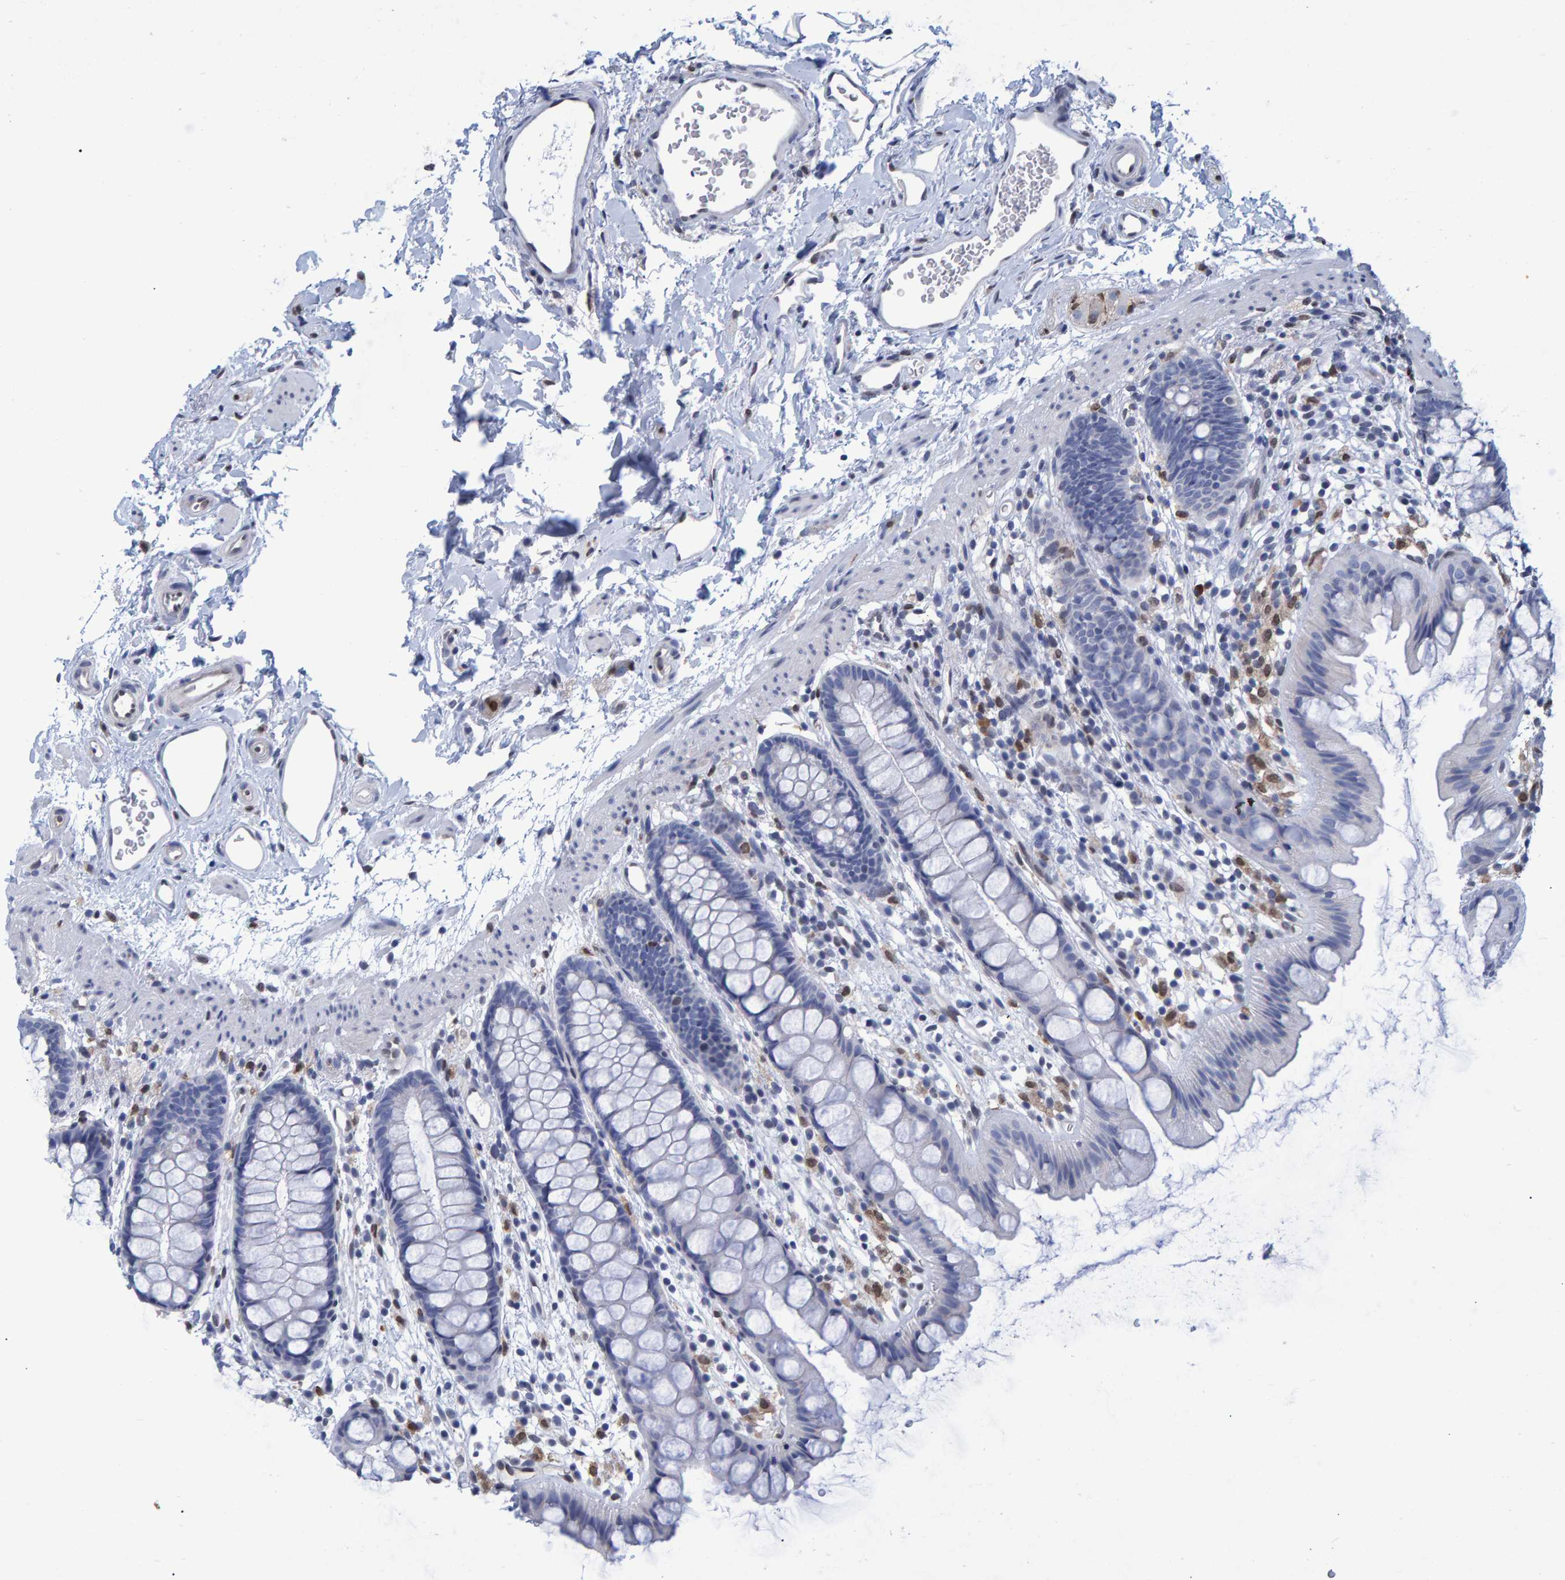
{"staining": {"intensity": "negative", "quantity": "none", "location": "none"}, "tissue": "rectum", "cell_type": "Glandular cells", "image_type": "normal", "snomed": [{"axis": "morphology", "description": "Normal tissue, NOS"}, {"axis": "topography", "description": "Rectum"}], "caption": "Human rectum stained for a protein using immunohistochemistry (IHC) reveals no positivity in glandular cells.", "gene": "QKI", "patient": {"sex": "female", "age": 65}}